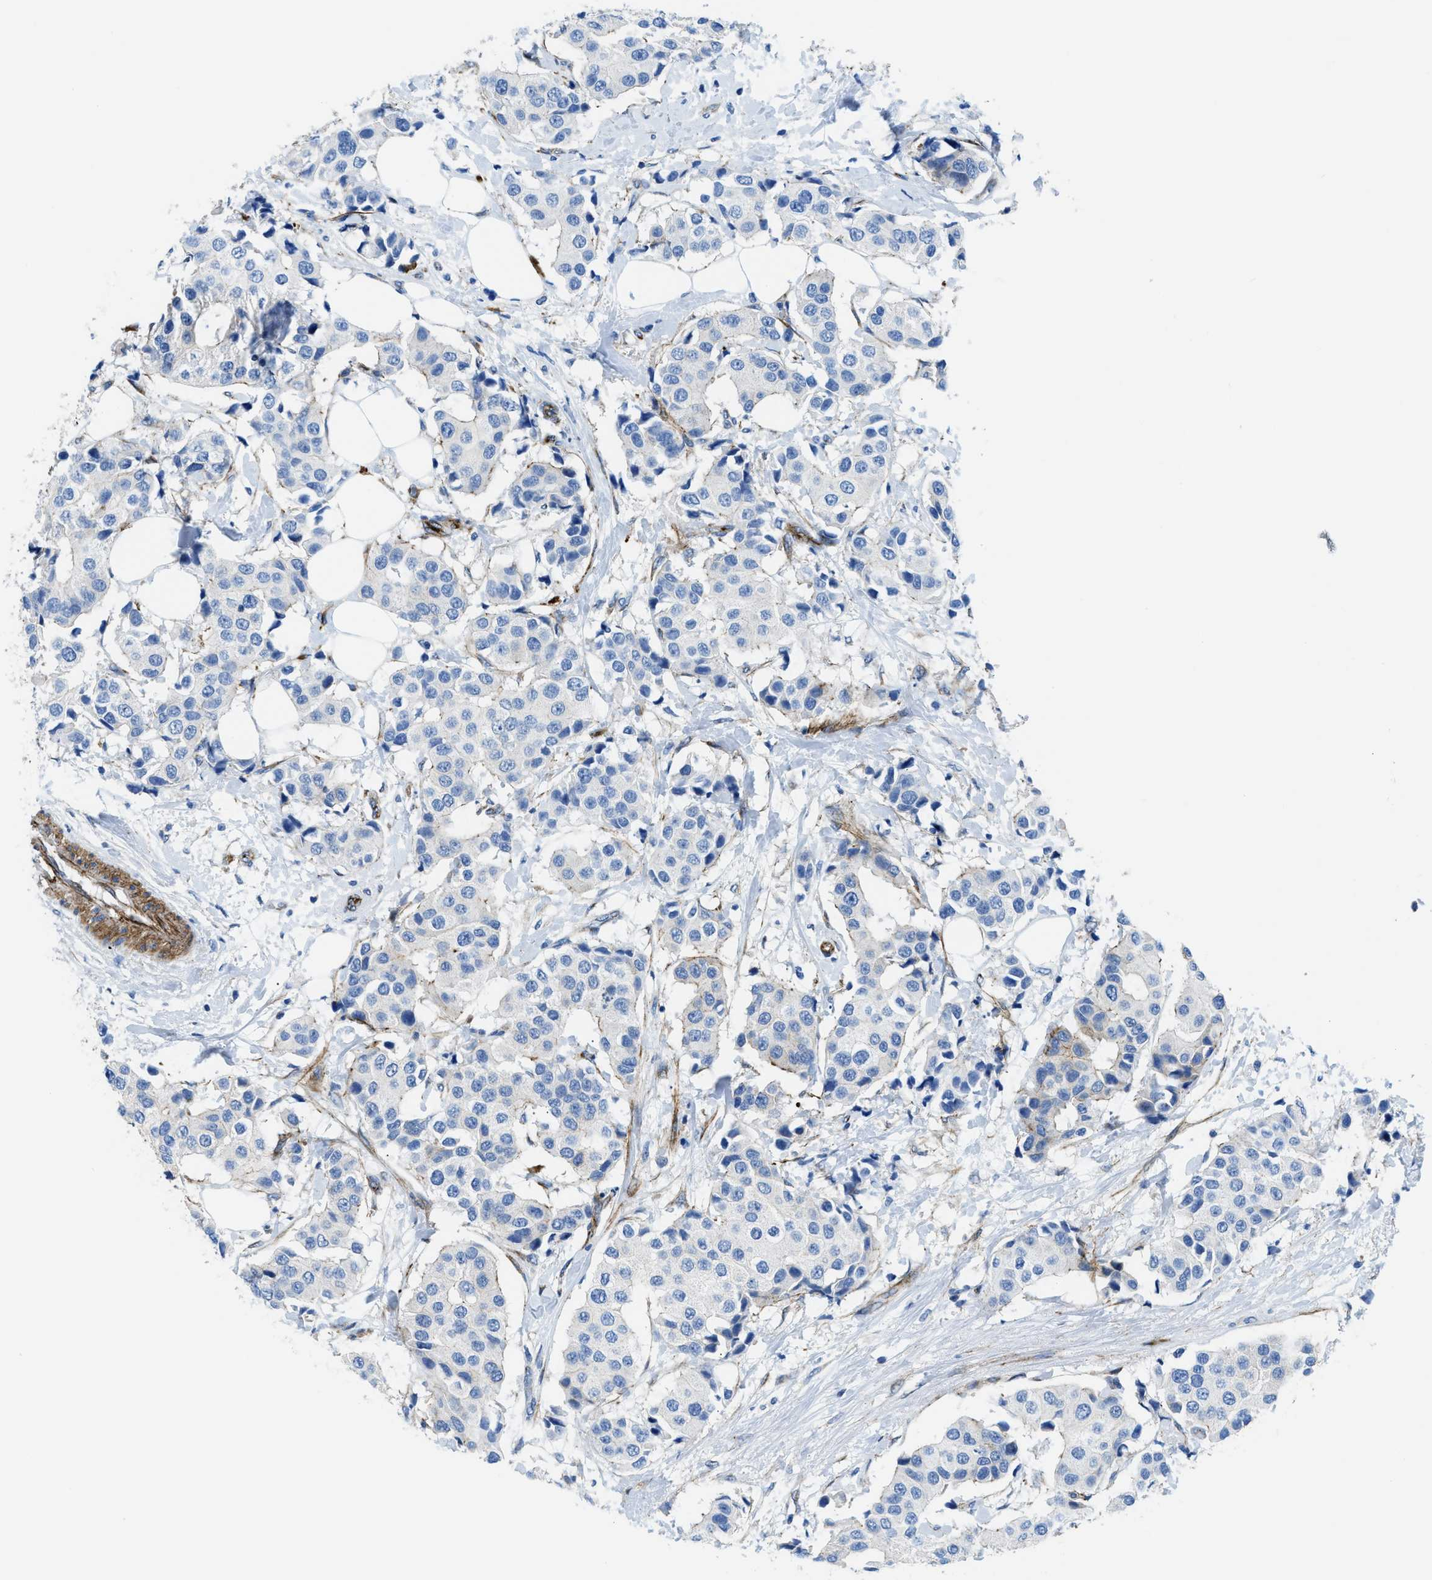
{"staining": {"intensity": "negative", "quantity": "none", "location": "none"}, "tissue": "breast cancer", "cell_type": "Tumor cells", "image_type": "cancer", "snomed": [{"axis": "morphology", "description": "Normal tissue, NOS"}, {"axis": "morphology", "description": "Duct carcinoma"}, {"axis": "topography", "description": "Breast"}], "caption": "Photomicrograph shows no protein staining in tumor cells of infiltrating ductal carcinoma (breast) tissue. (DAB (3,3'-diaminobenzidine) immunohistochemistry (IHC), high magnification).", "gene": "CUTA", "patient": {"sex": "female", "age": 39}}